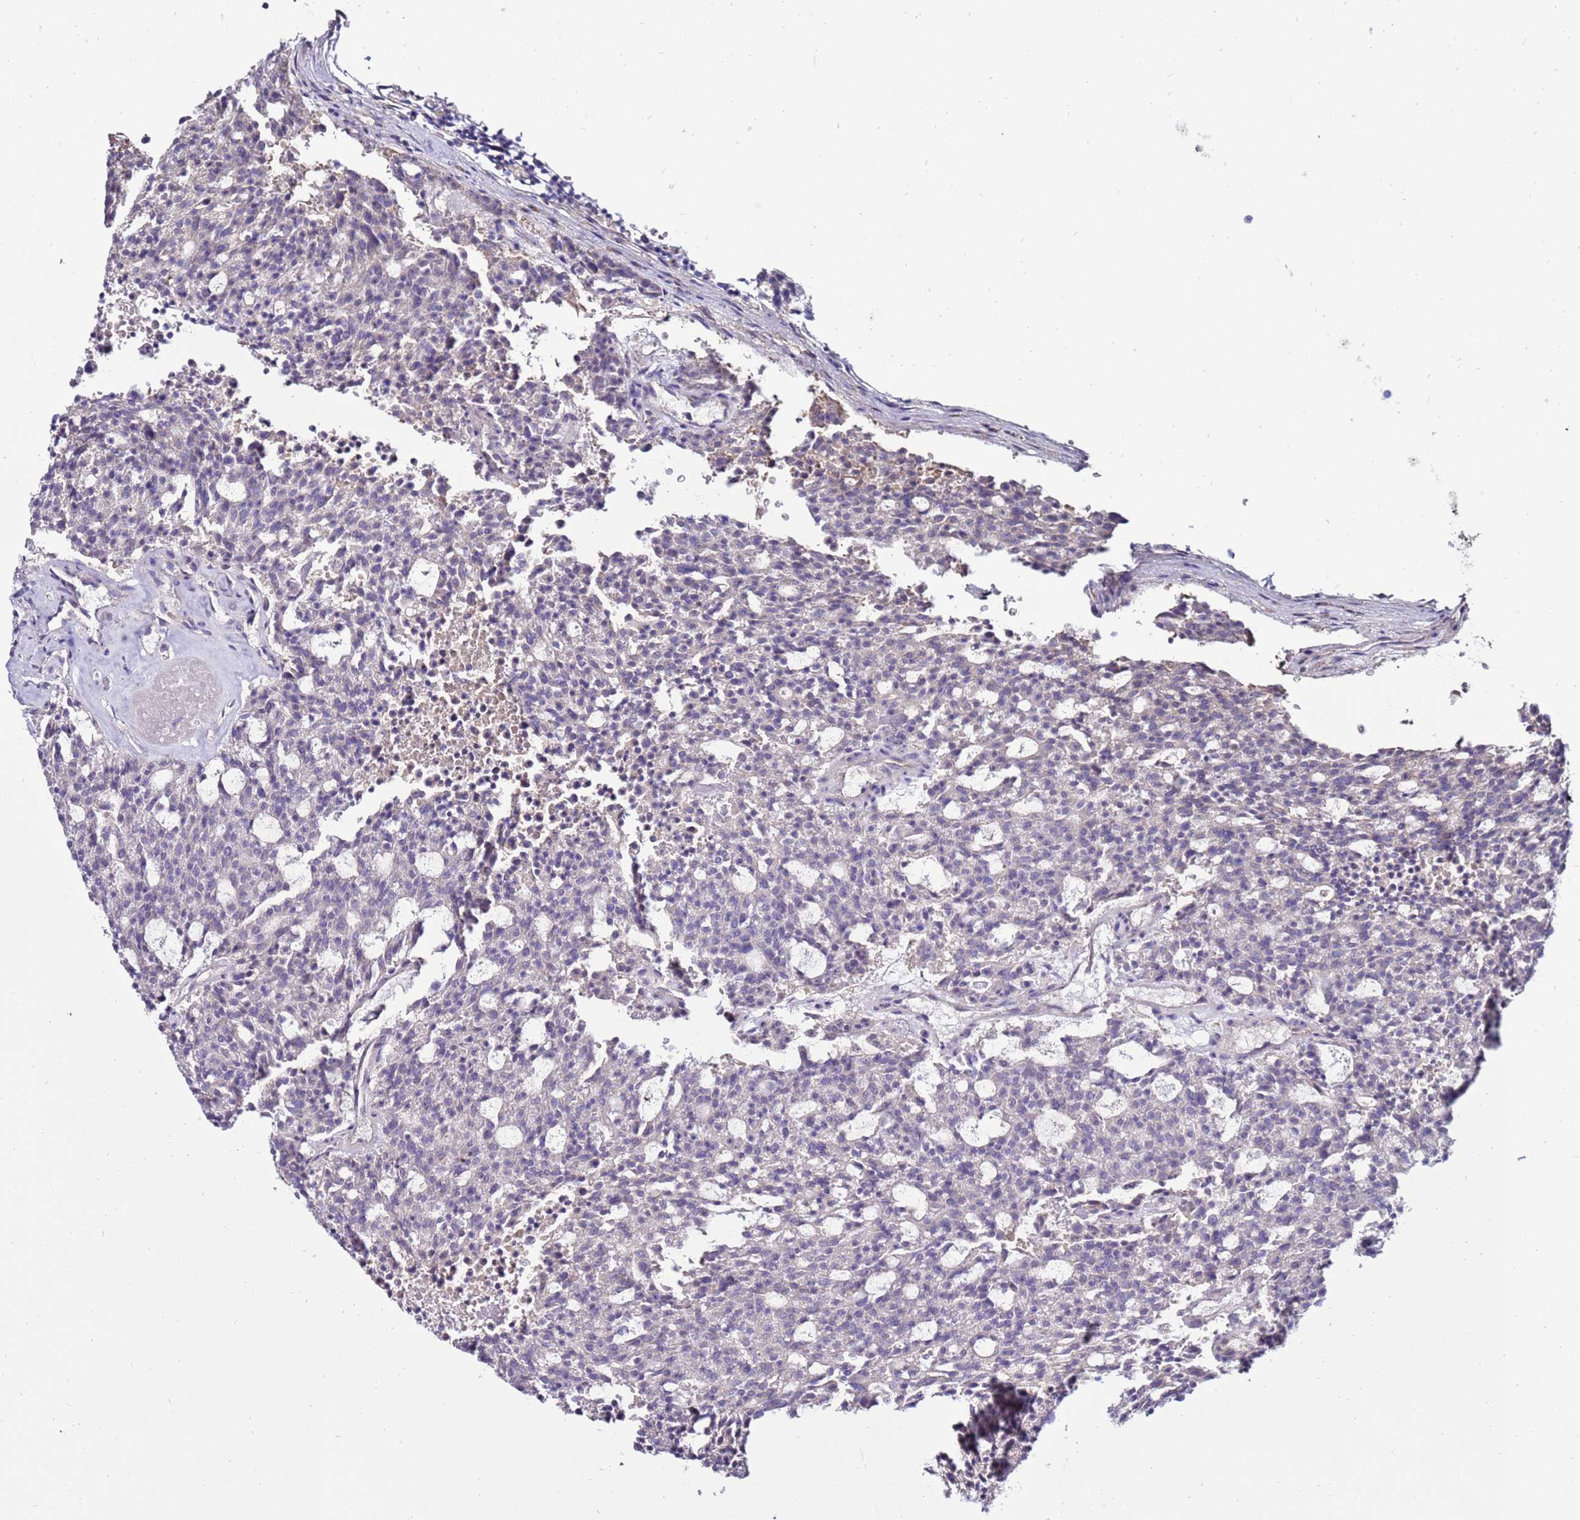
{"staining": {"intensity": "negative", "quantity": "none", "location": "none"}, "tissue": "carcinoid", "cell_type": "Tumor cells", "image_type": "cancer", "snomed": [{"axis": "morphology", "description": "Carcinoid, malignant, NOS"}, {"axis": "topography", "description": "Pancreas"}], "caption": "Tumor cells show no significant expression in malignant carcinoid.", "gene": "GPN3", "patient": {"sex": "female", "age": 54}}